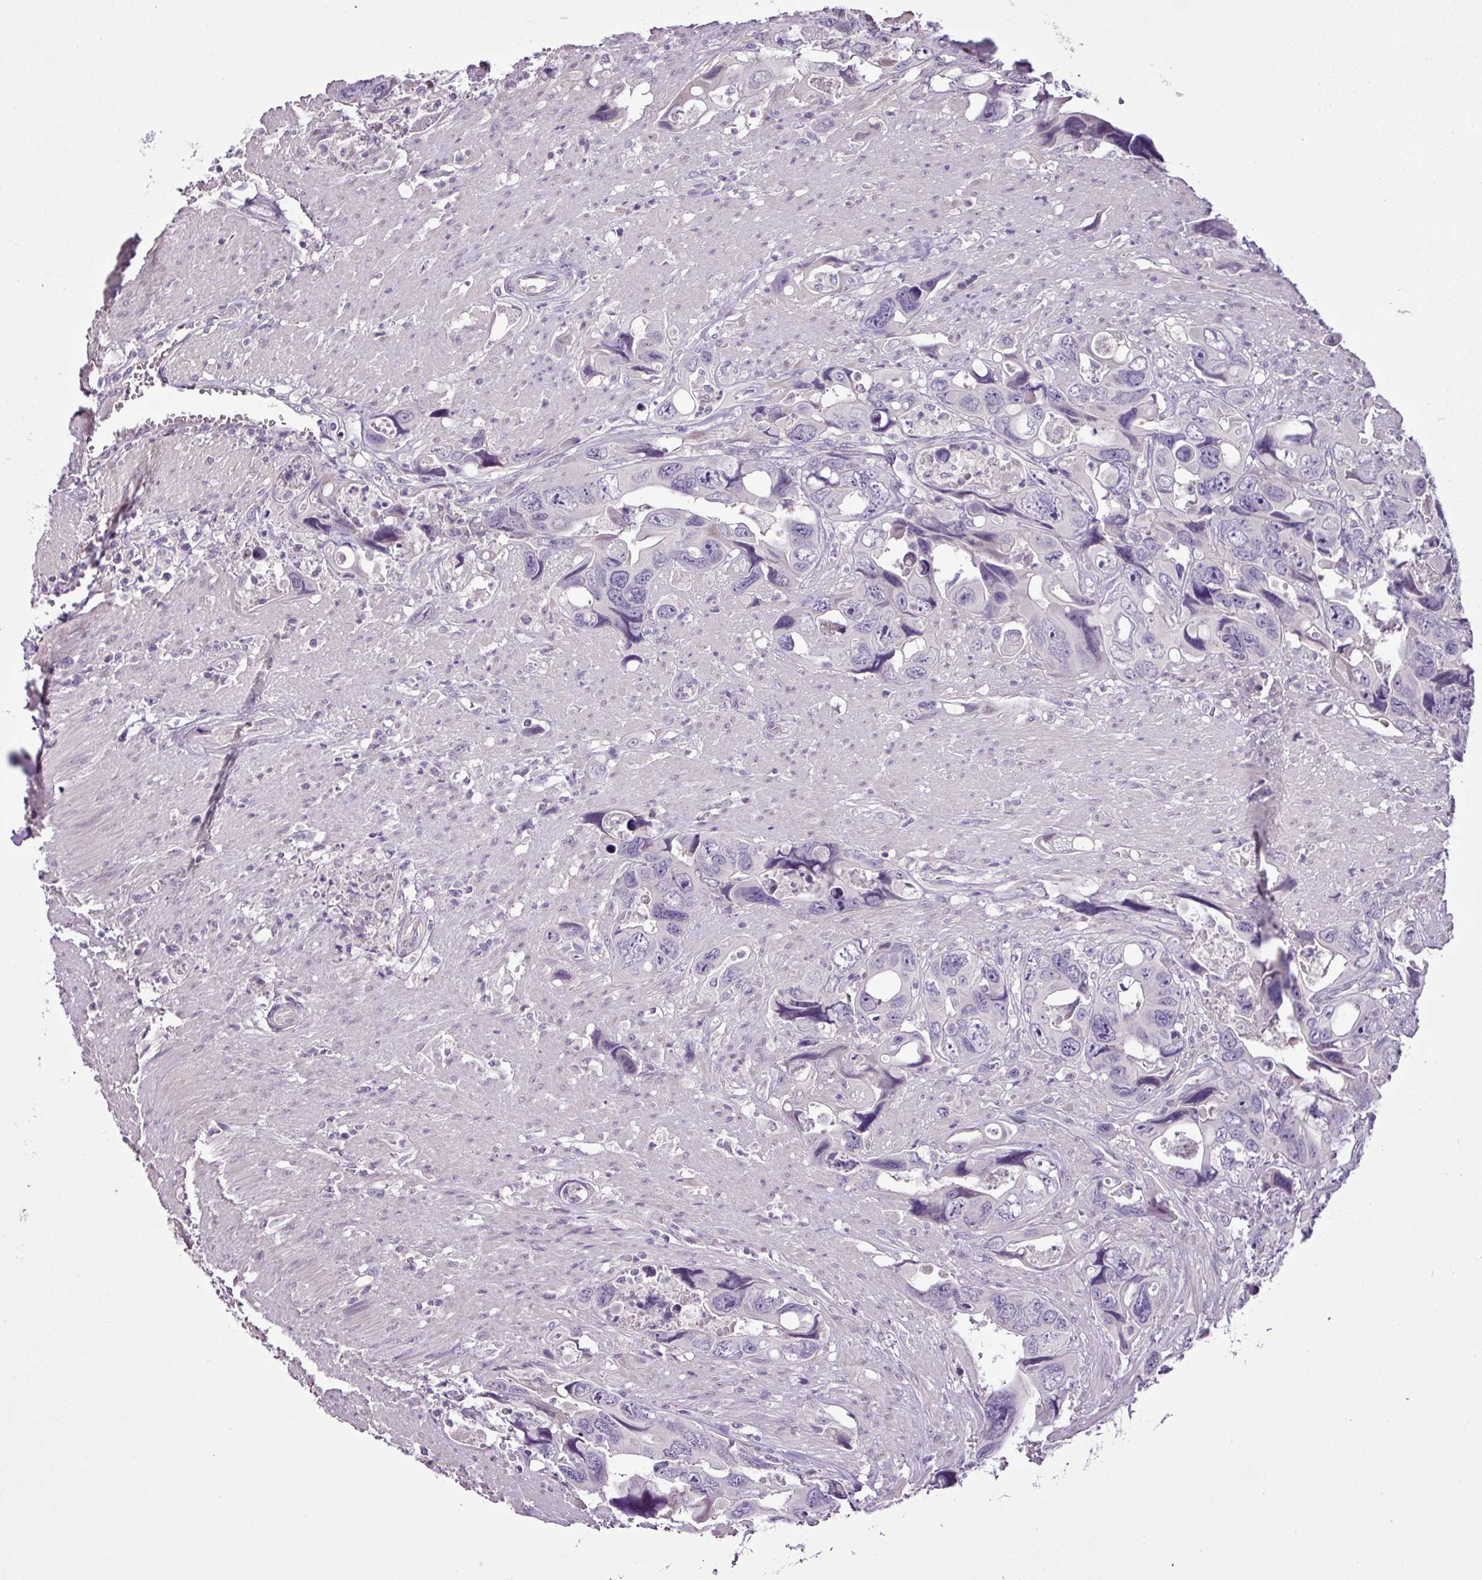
{"staining": {"intensity": "negative", "quantity": "none", "location": "none"}, "tissue": "colorectal cancer", "cell_type": "Tumor cells", "image_type": "cancer", "snomed": [{"axis": "morphology", "description": "Adenocarcinoma, NOS"}, {"axis": "topography", "description": "Rectum"}], "caption": "Immunohistochemistry of colorectal adenocarcinoma exhibits no staining in tumor cells. (Stains: DAB immunohistochemistry with hematoxylin counter stain, Microscopy: brightfield microscopy at high magnification).", "gene": "DNAJB13", "patient": {"sex": "male", "age": 57}}